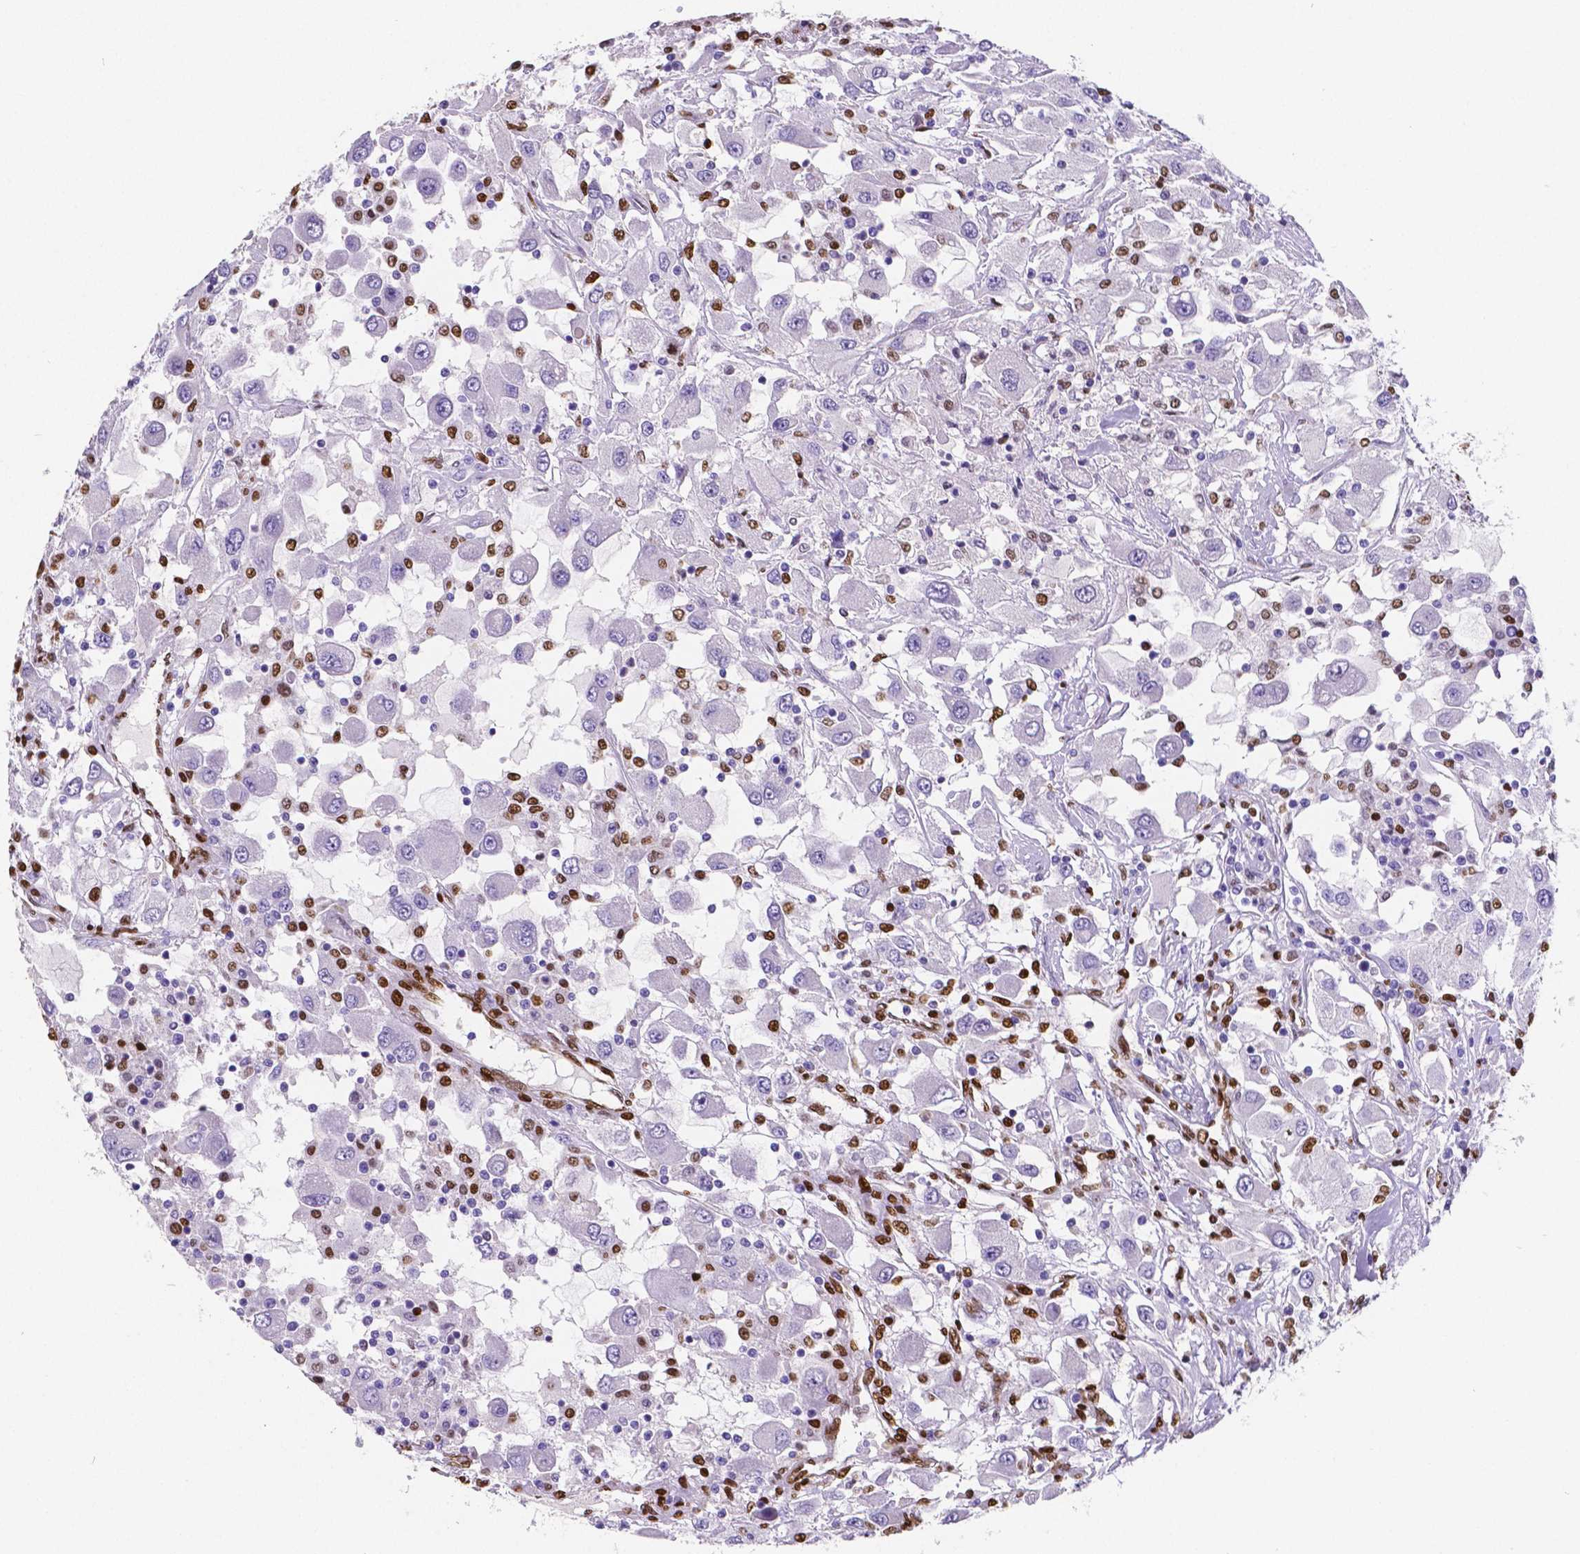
{"staining": {"intensity": "negative", "quantity": "none", "location": "none"}, "tissue": "renal cancer", "cell_type": "Tumor cells", "image_type": "cancer", "snomed": [{"axis": "morphology", "description": "Adenocarcinoma, NOS"}, {"axis": "topography", "description": "Kidney"}], "caption": "Immunohistochemistry (IHC) image of renal adenocarcinoma stained for a protein (brown), which shows no positivity in tumor cells. Brightfield microscopy of immunohistochemistry stained with DAB (3,3'-diaminobenzidine) (brown) and hematoxylin (blue), captured at high magnification.", "gene": "MEF2C", "patient": {"sex": "female", "age": 67}}